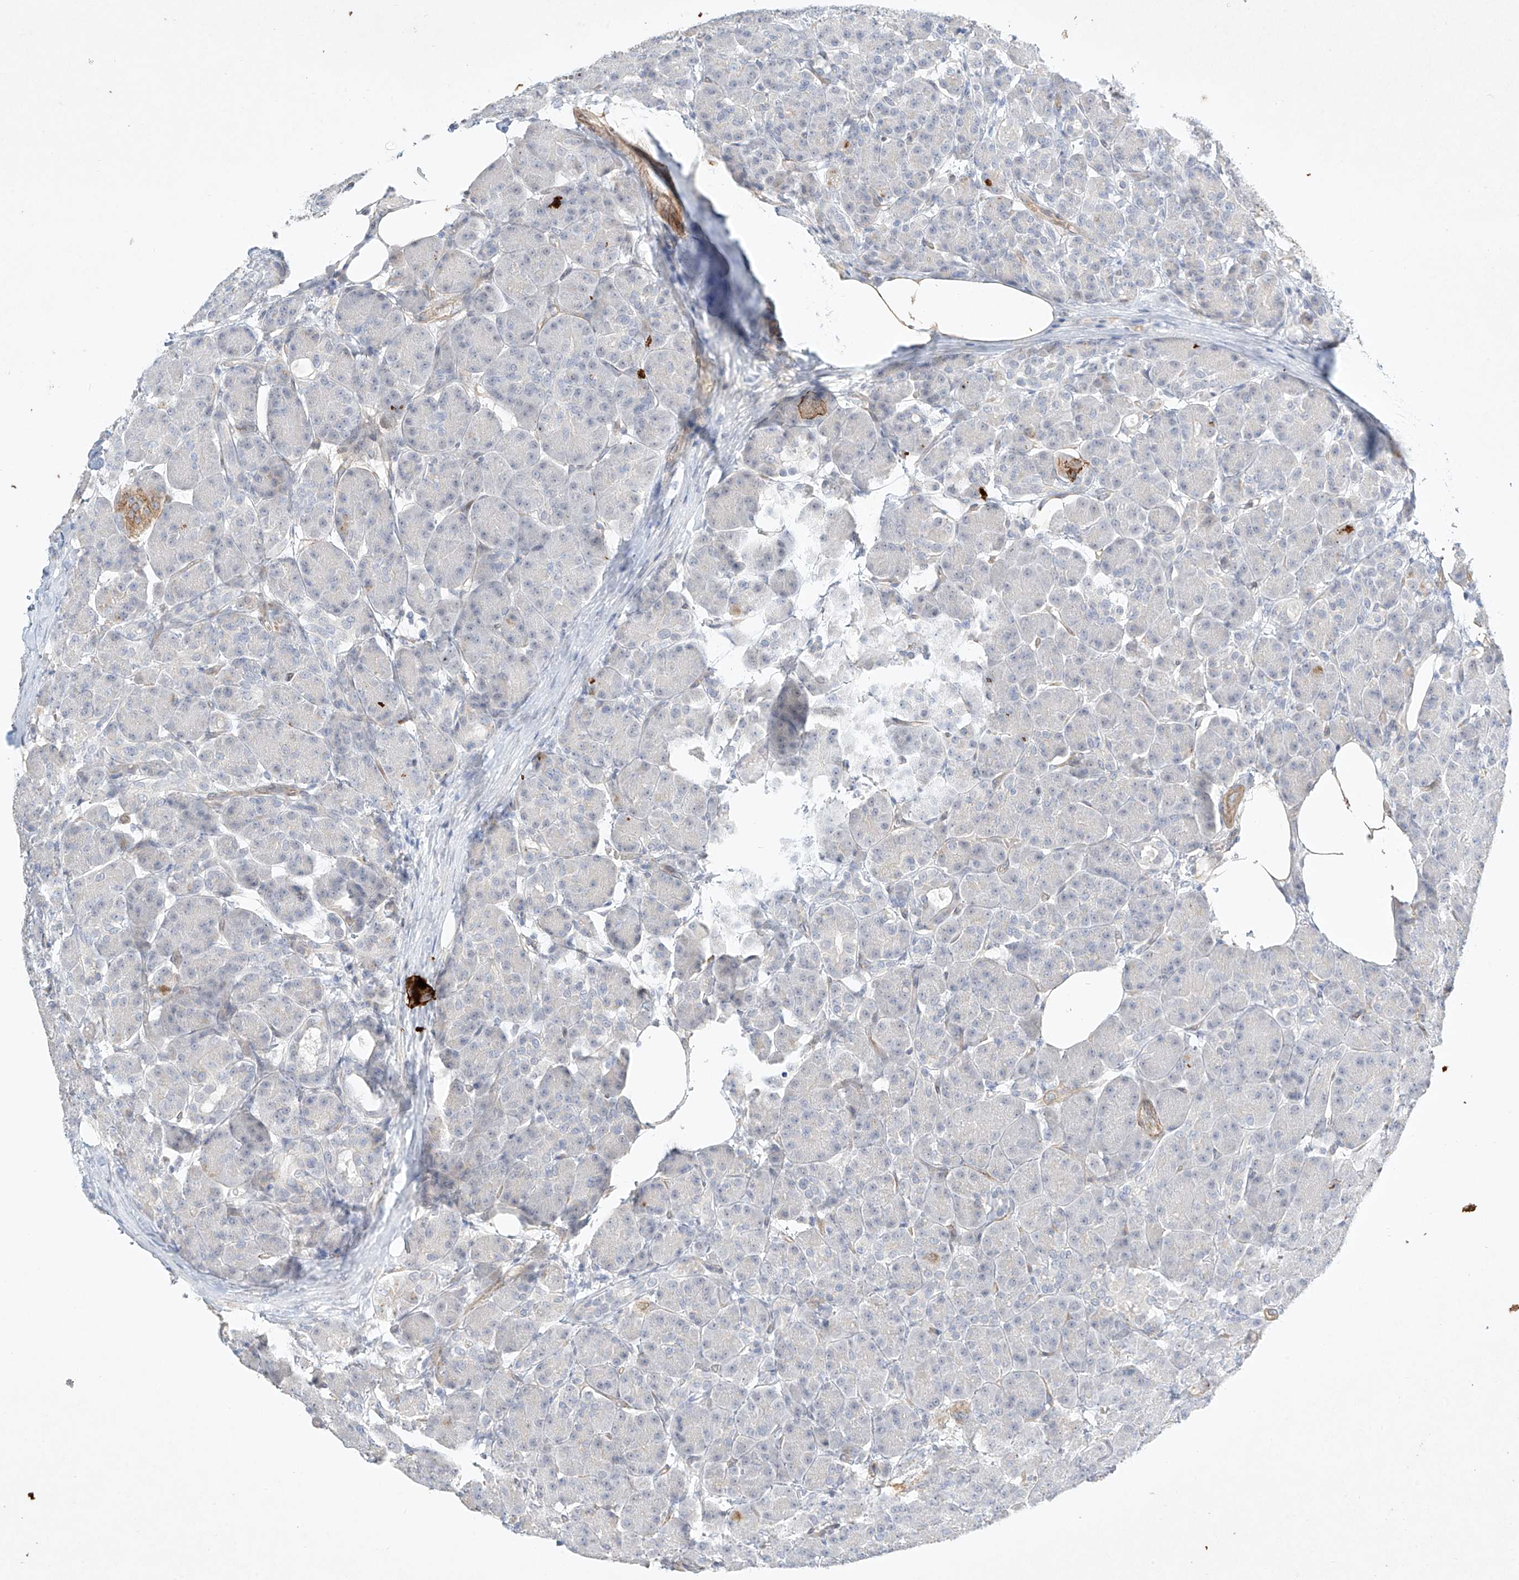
{"staining": {"intensity": "negative", "quantity": "none", "location": "none"}, "tissue": "pancreas", "cell_type": "Exocrine glandular cells", "image_type": "normal", "snomed": [{"axis": "morphology", "description": "Normal tissue, NOS"}, {"axis": "topography", "description": "Pancreas"}], "caption": "Unremarkable pancreas was stained to show a protein in brown. There is no significant expression in exocrine glandular cells. (DAB (3,3'-diaminobenzidine) IHC with hematoxylin counter stain).", "gene": "REEP2", "patient": {"sex": "male", "age": 63}}